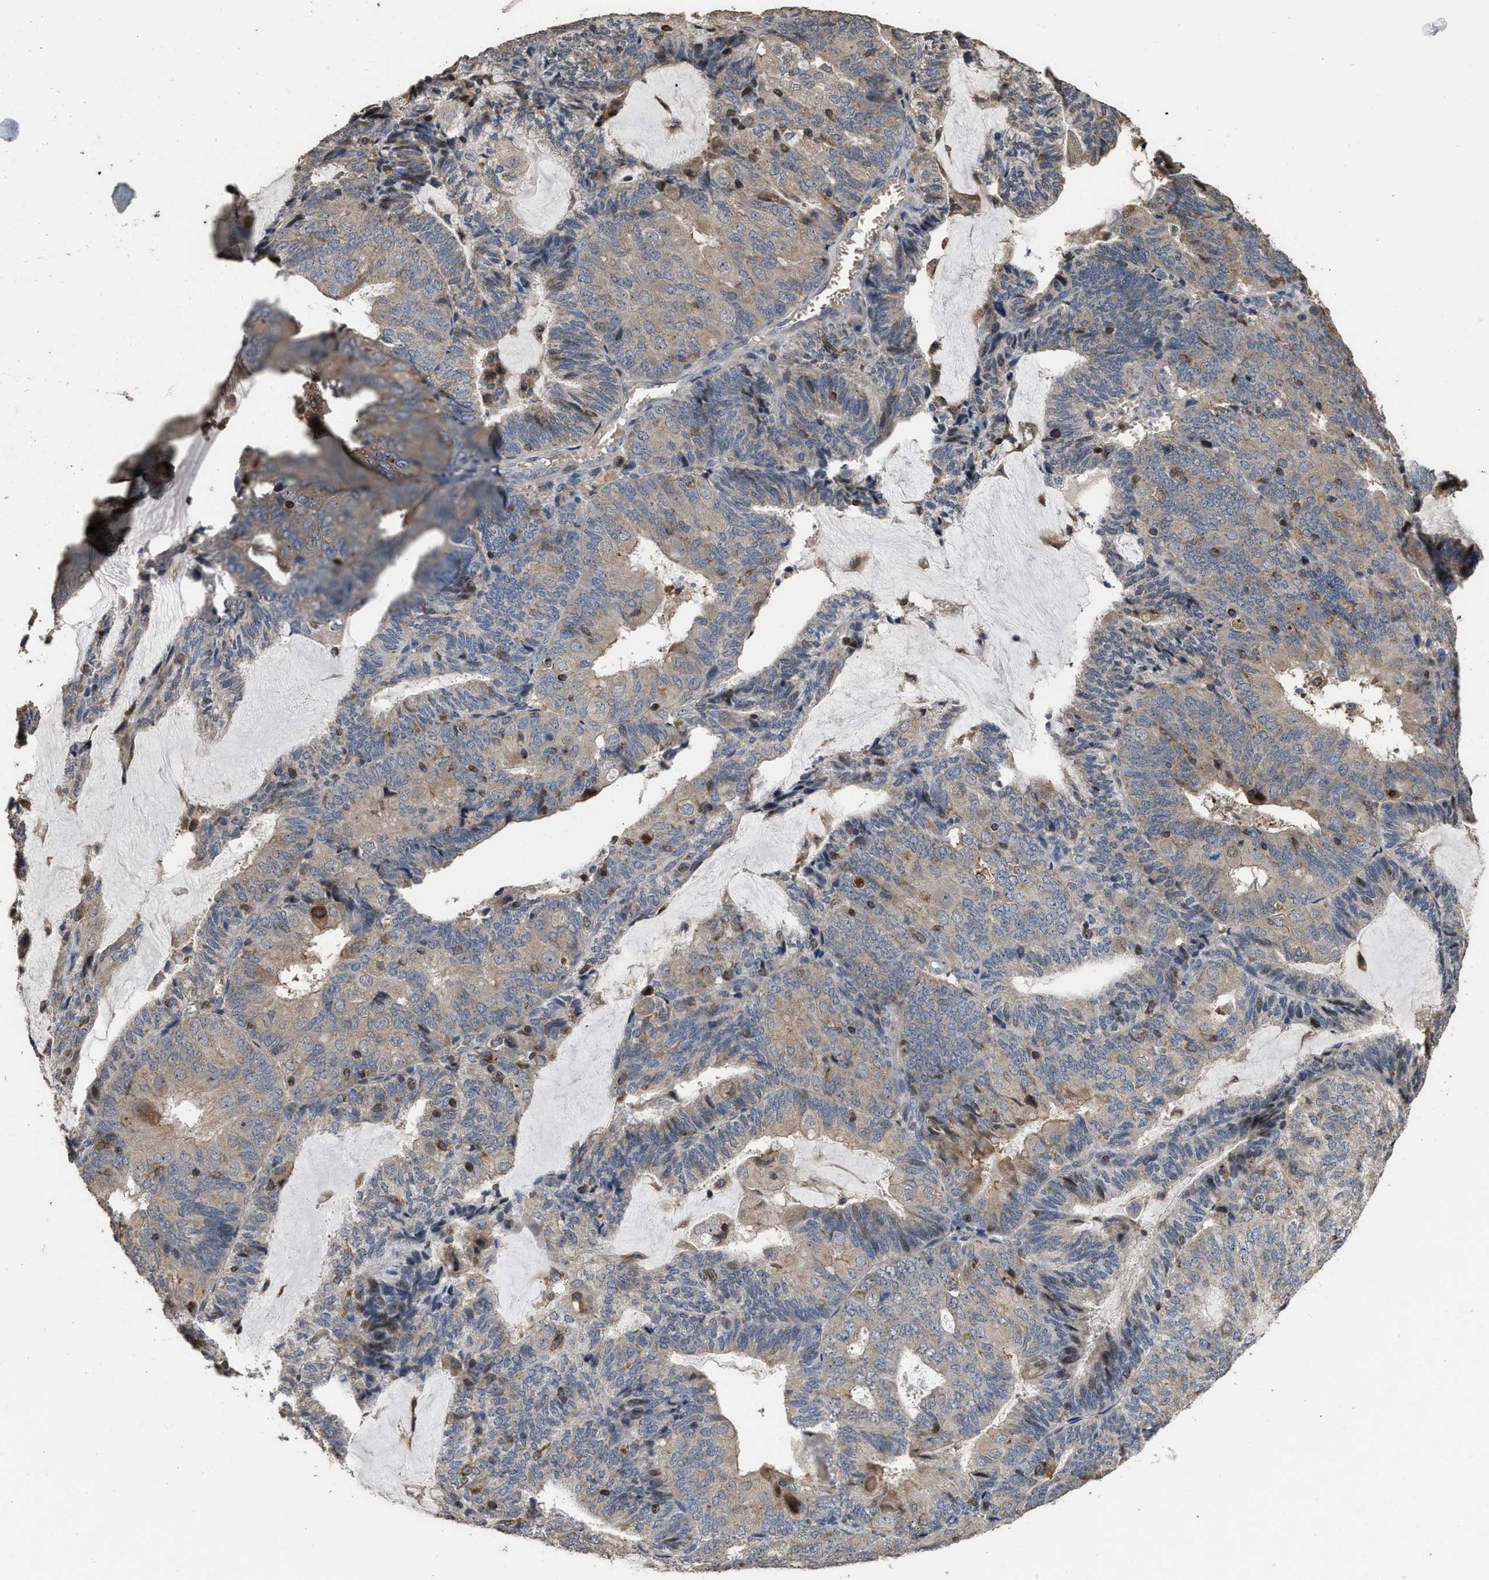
{"staining": {"intensity": "weak", "quantity": "<25%", "location": "cytoplasmic/membranous"}, "tissue": "endometrial cancer", "cell_type": "Tumor cells", "image_type": "cancer", "snomed": [{"axis": "morphology", "description": "Adenocarcinoma, NOS"}, {"axis": "topography", "description": "Endometrium"}], "caption": "Tumor cells show no significant positivity in endometrial cancer (adenocarcinoma). Nuclei are stained in blue.", "gene": "TDRKH", "patient": {"sex": "female", "age": 81}}